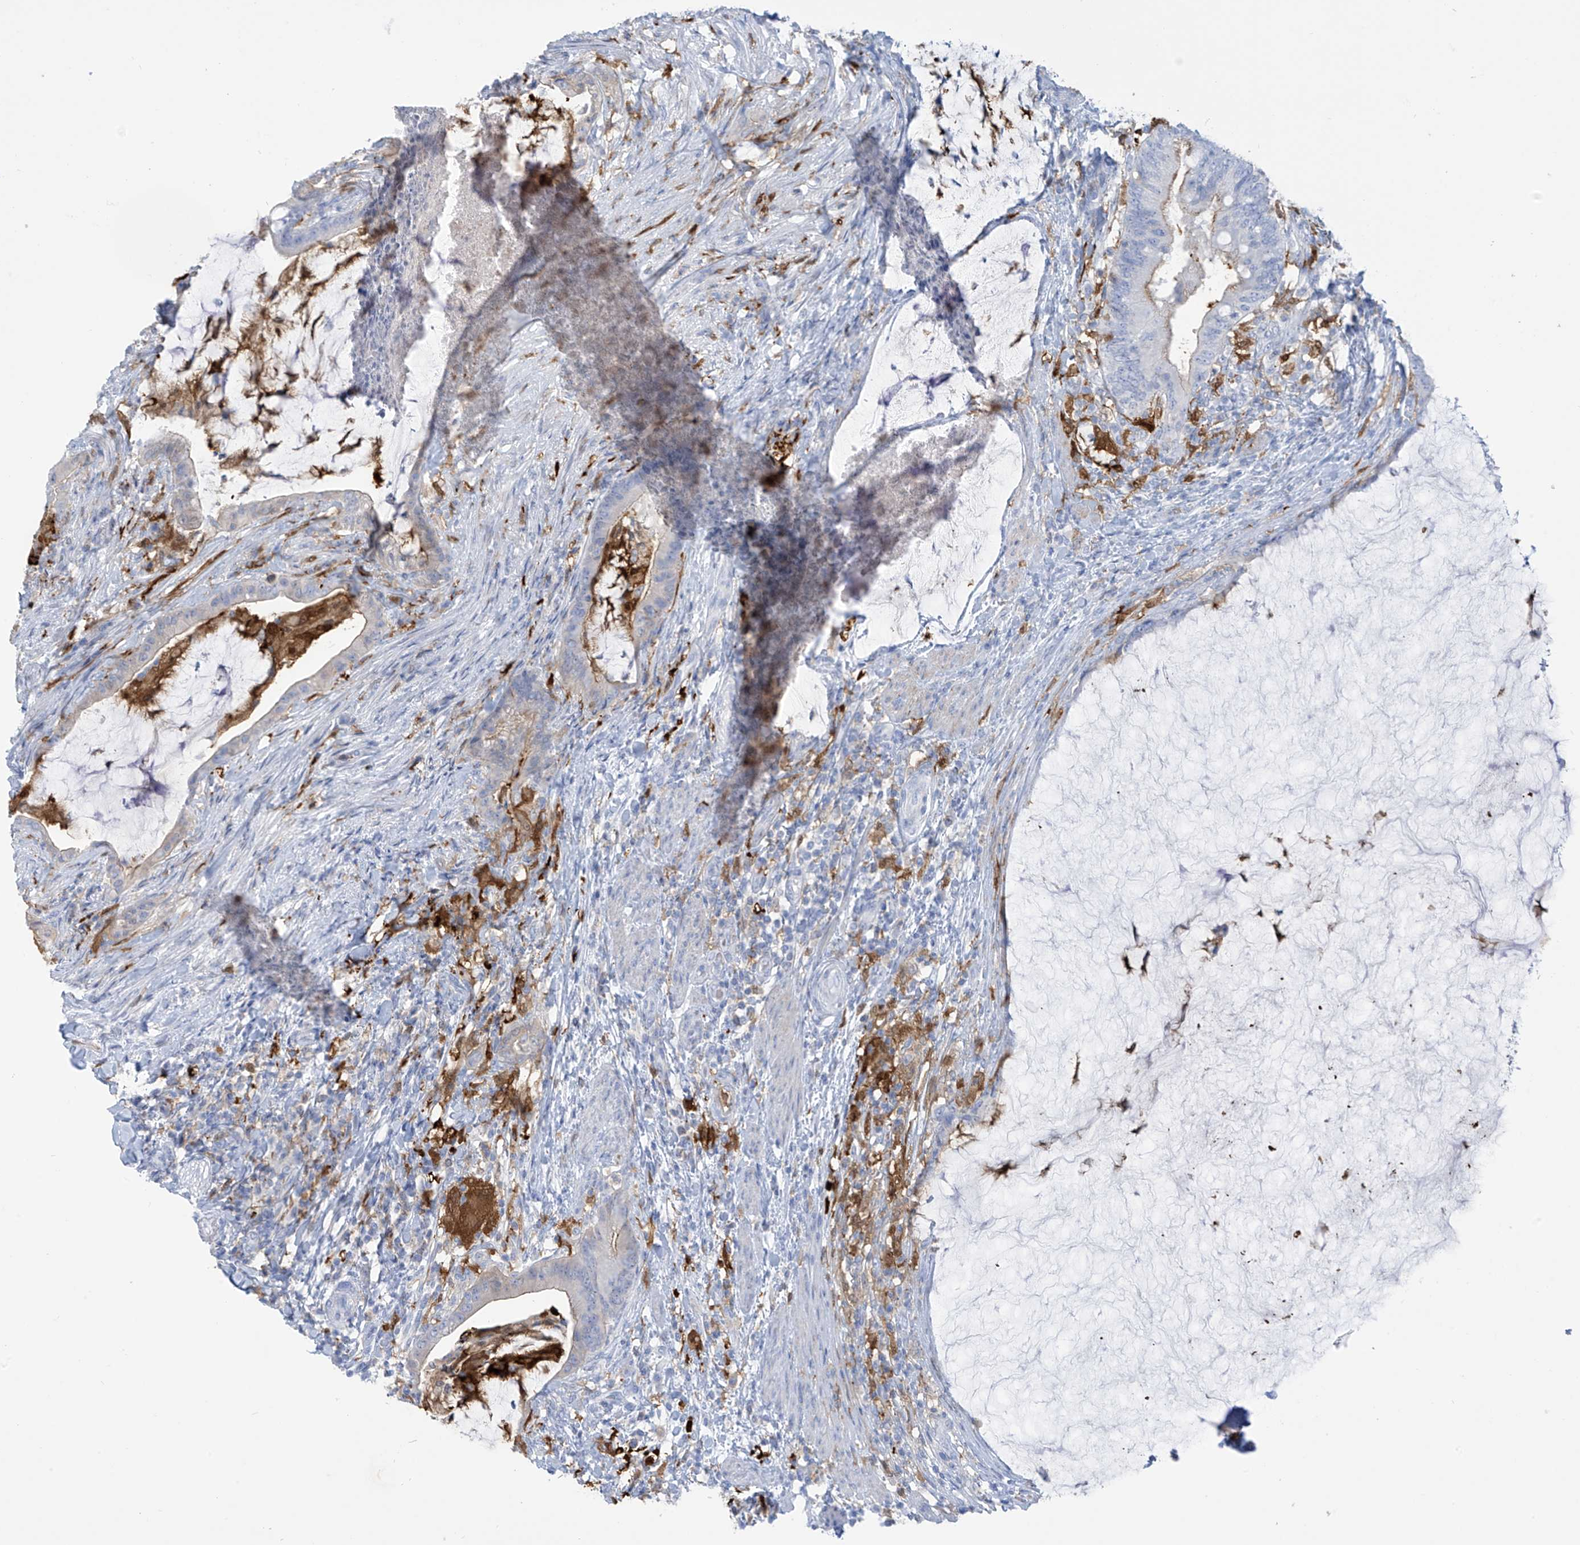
{"staining": {"intensity": "weak", "quantity": "<25%", "location": "cytoplasmic/membranous"}, "tissue": "colorectal cancer", "cell_type": "Tumor cells", "image_type": "cancer", "snomed": [{"axis": "morphology", "description": "Adenocarcinoma, NOS"}, {"axis": "topography", "description": "Colon"}], "caption": "A histopathology image of adenocarcinoma (colorectal) stained for a protein displays no brown staining in tumor cells. (Brightfield microscopy of DAB (3,3'-diaminobenzidine) immunohistochemistry at high magnification).", "gene": "TRMT2B", "patient": {"sex": "female", "age": 66}}